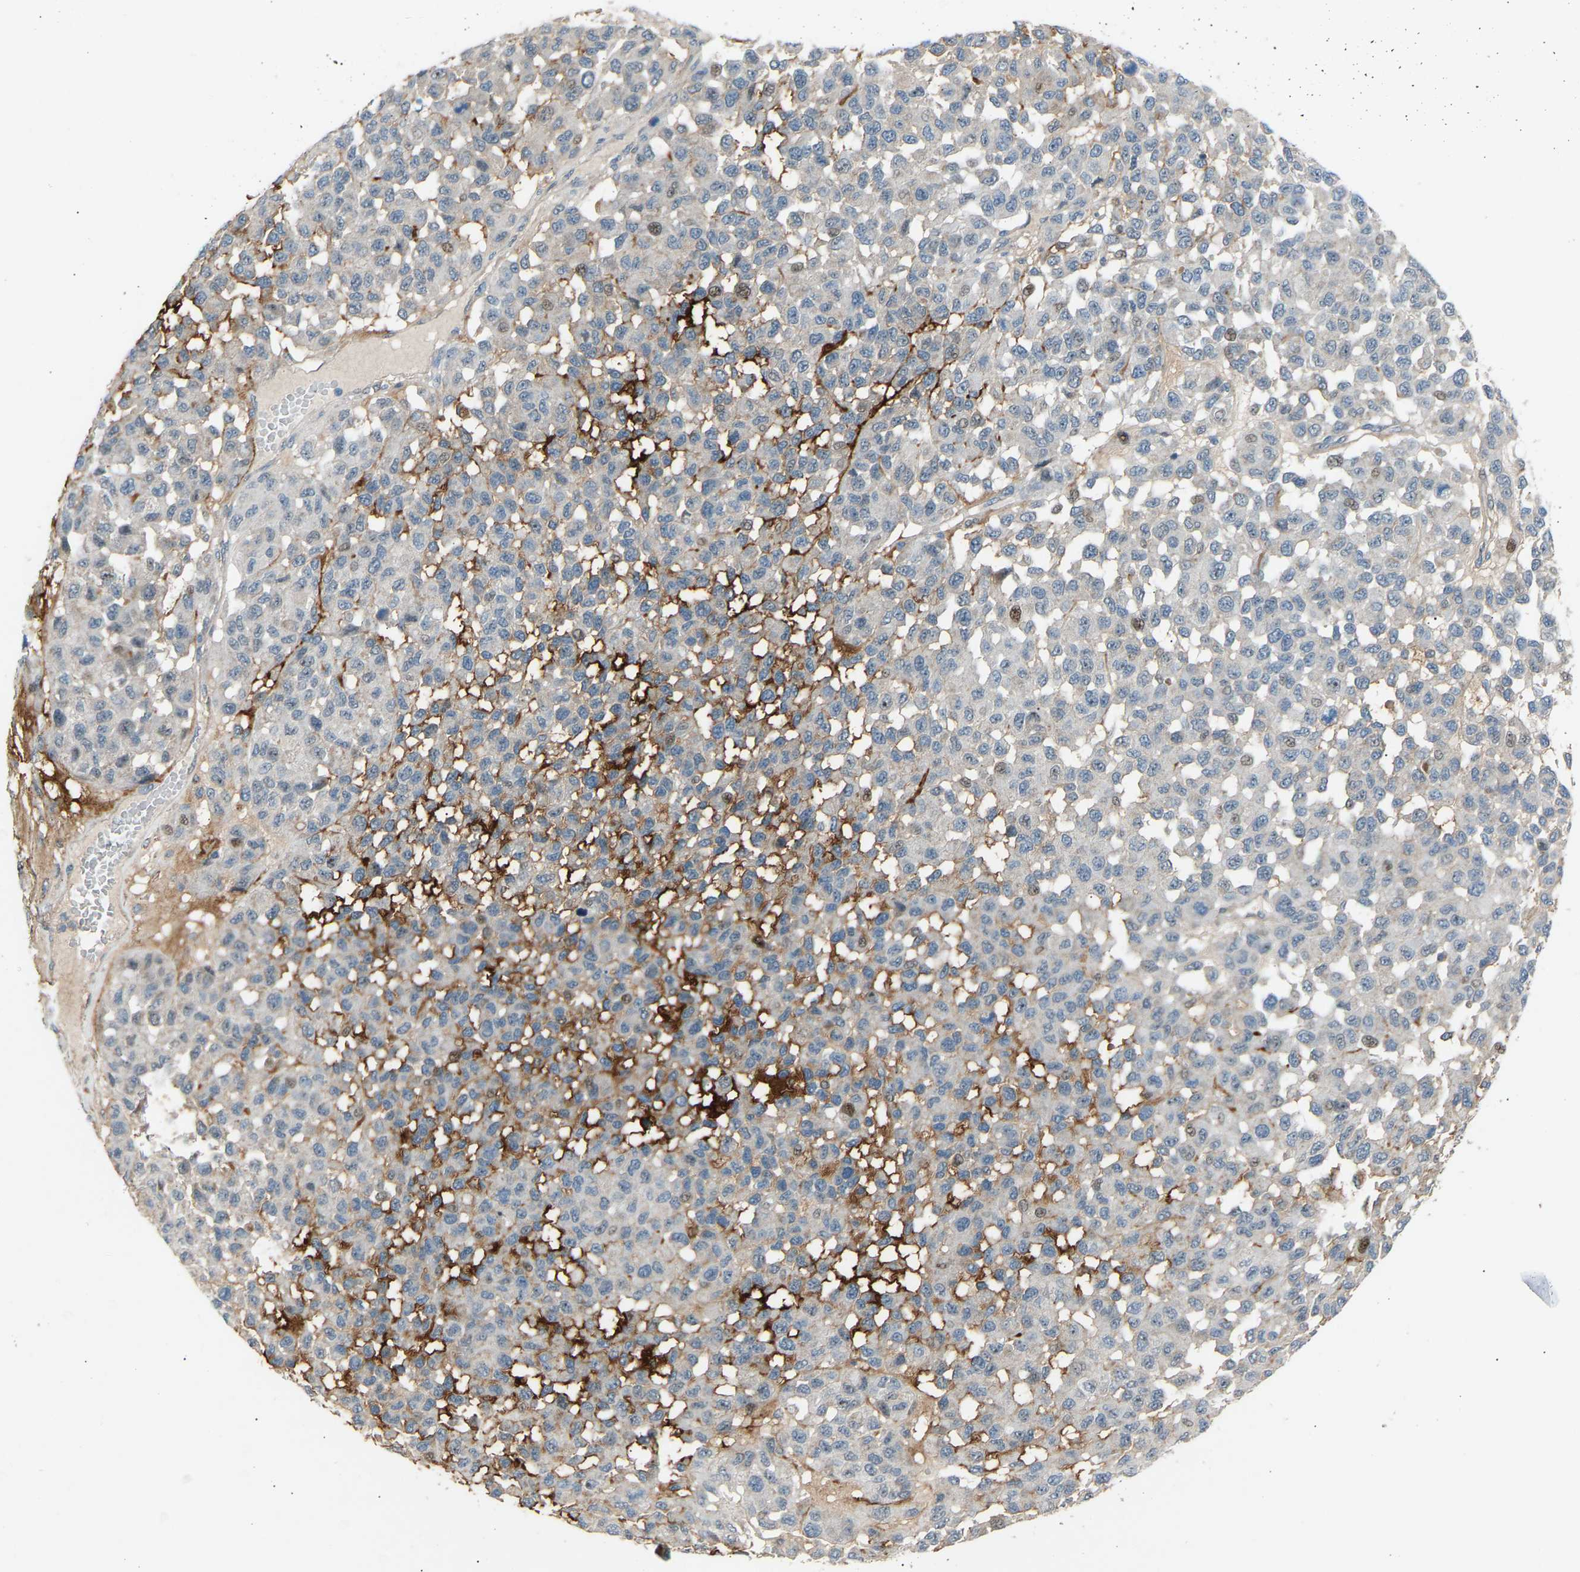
{"staining": {"intensity": "moderate", "quantity": "<25%", "location": "cytoplasmic/membranous"}, "tissue": "melanoma", "cell_type": "Tumor cells", "image_type": "cancer", "snomed": [{"axis": "morphology", "description": "Malignant melanoma, NOS"}, {"axis": "topography", "description": "Skin"}], "caption": "IHC of malignant melanoma exhibits low levels of moderate cytoplasmic/membranous staining in about <25% of tumor cells.", "gene": "VPS41", "patient": {"sex": "male", "age": 62}}